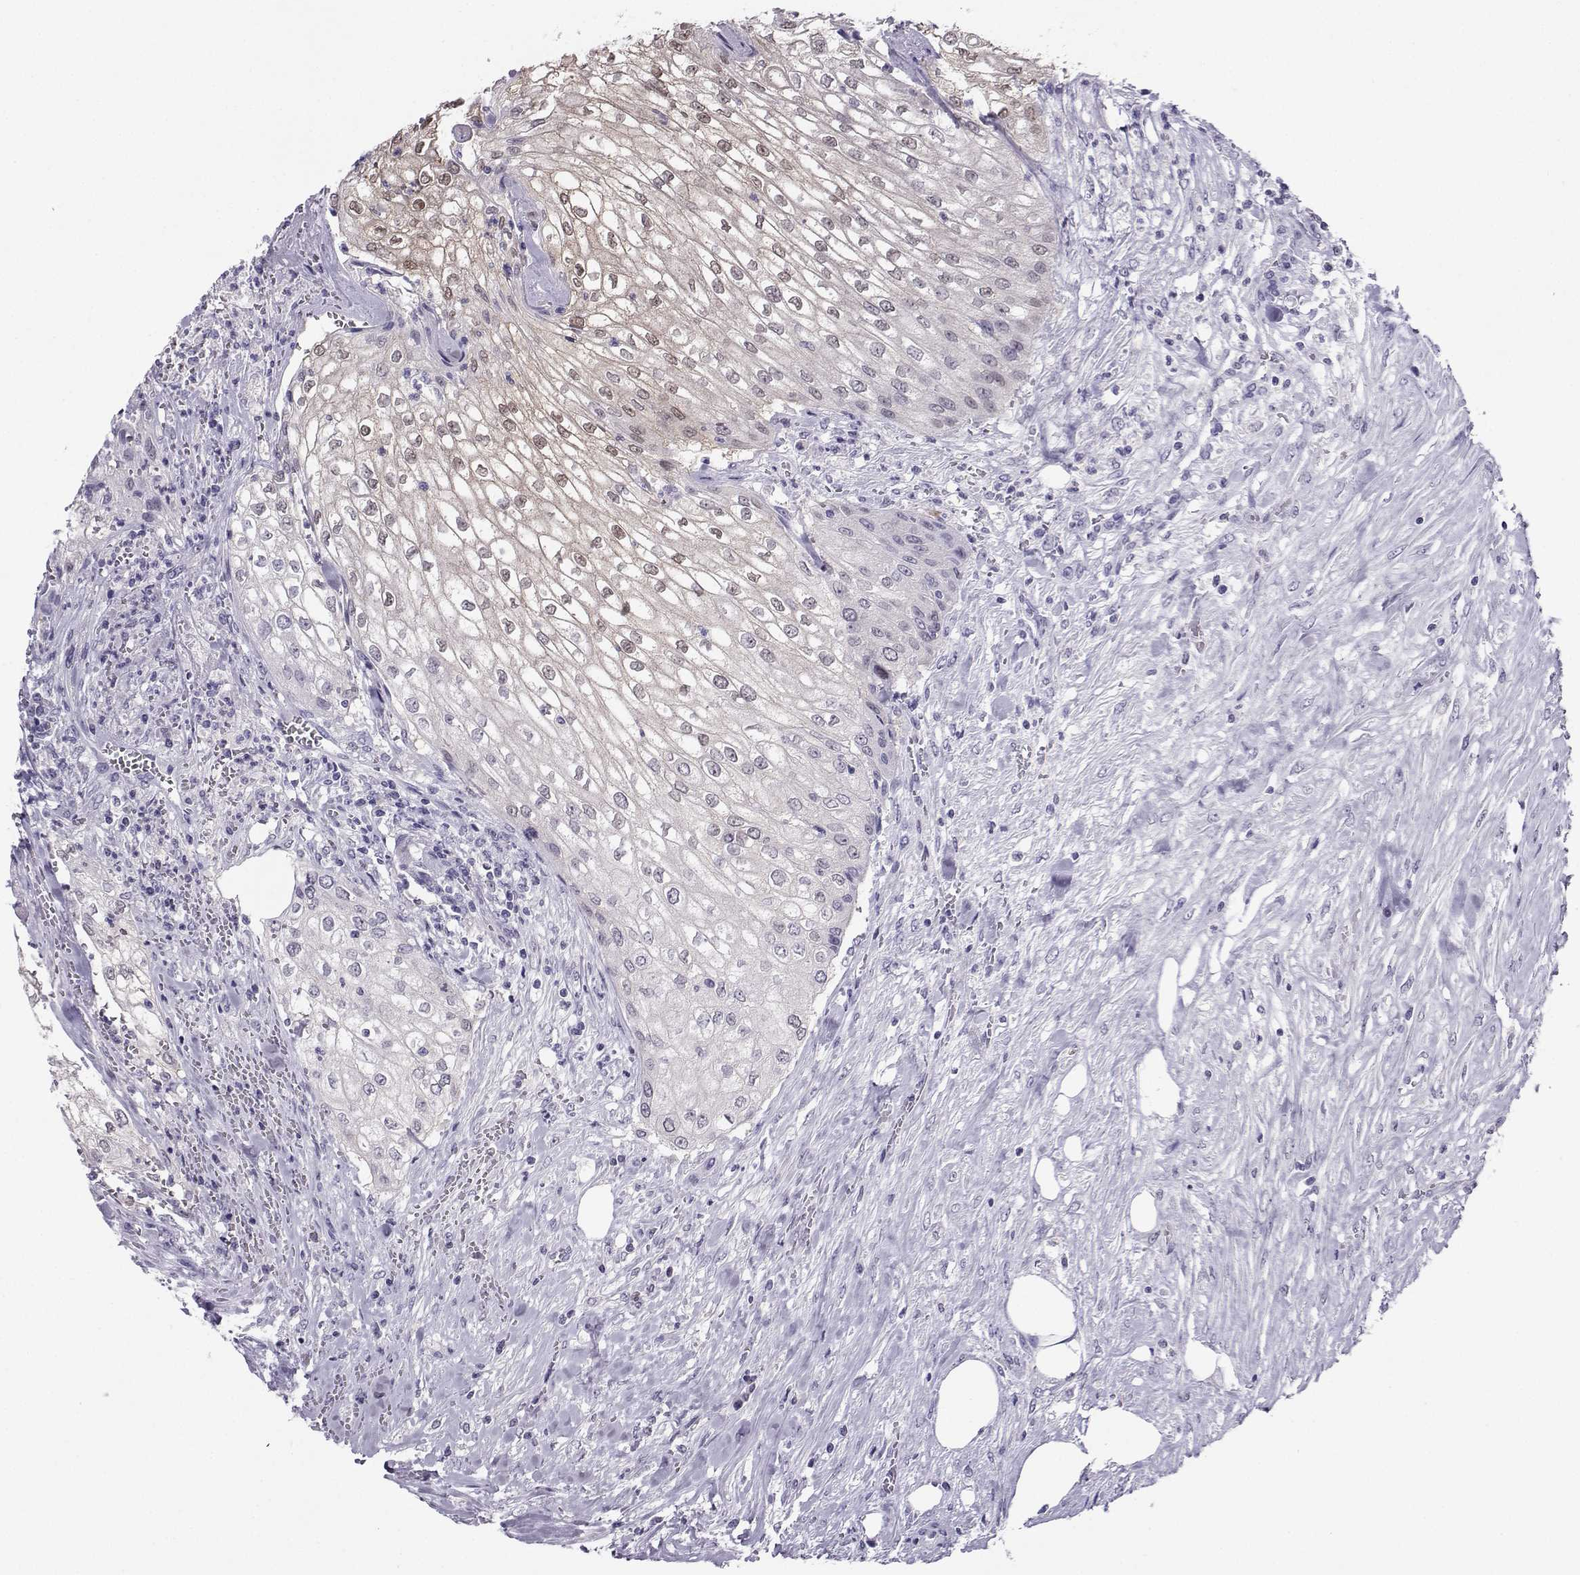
{"staining": {"intensity": "moderate", "quantity": "<25%", "location": "nuclear"}, "tissue": "urothelial cancer", "cell_type": "Tumor cells", "image_type": "cancer", "snomed": [{"axis": "morphology", "description": "Urothelial carcinoma, High grade"}, {"axis": "topography", "description": "Urinary bladder"}], "caption": "The immunohistochemical stain shows moderate nuclear expression in tumor cells of urothelial carcinoma (high-grade) tissue.", "gene": "PGK1", "patient": {"sex": "male", "age": 62}}